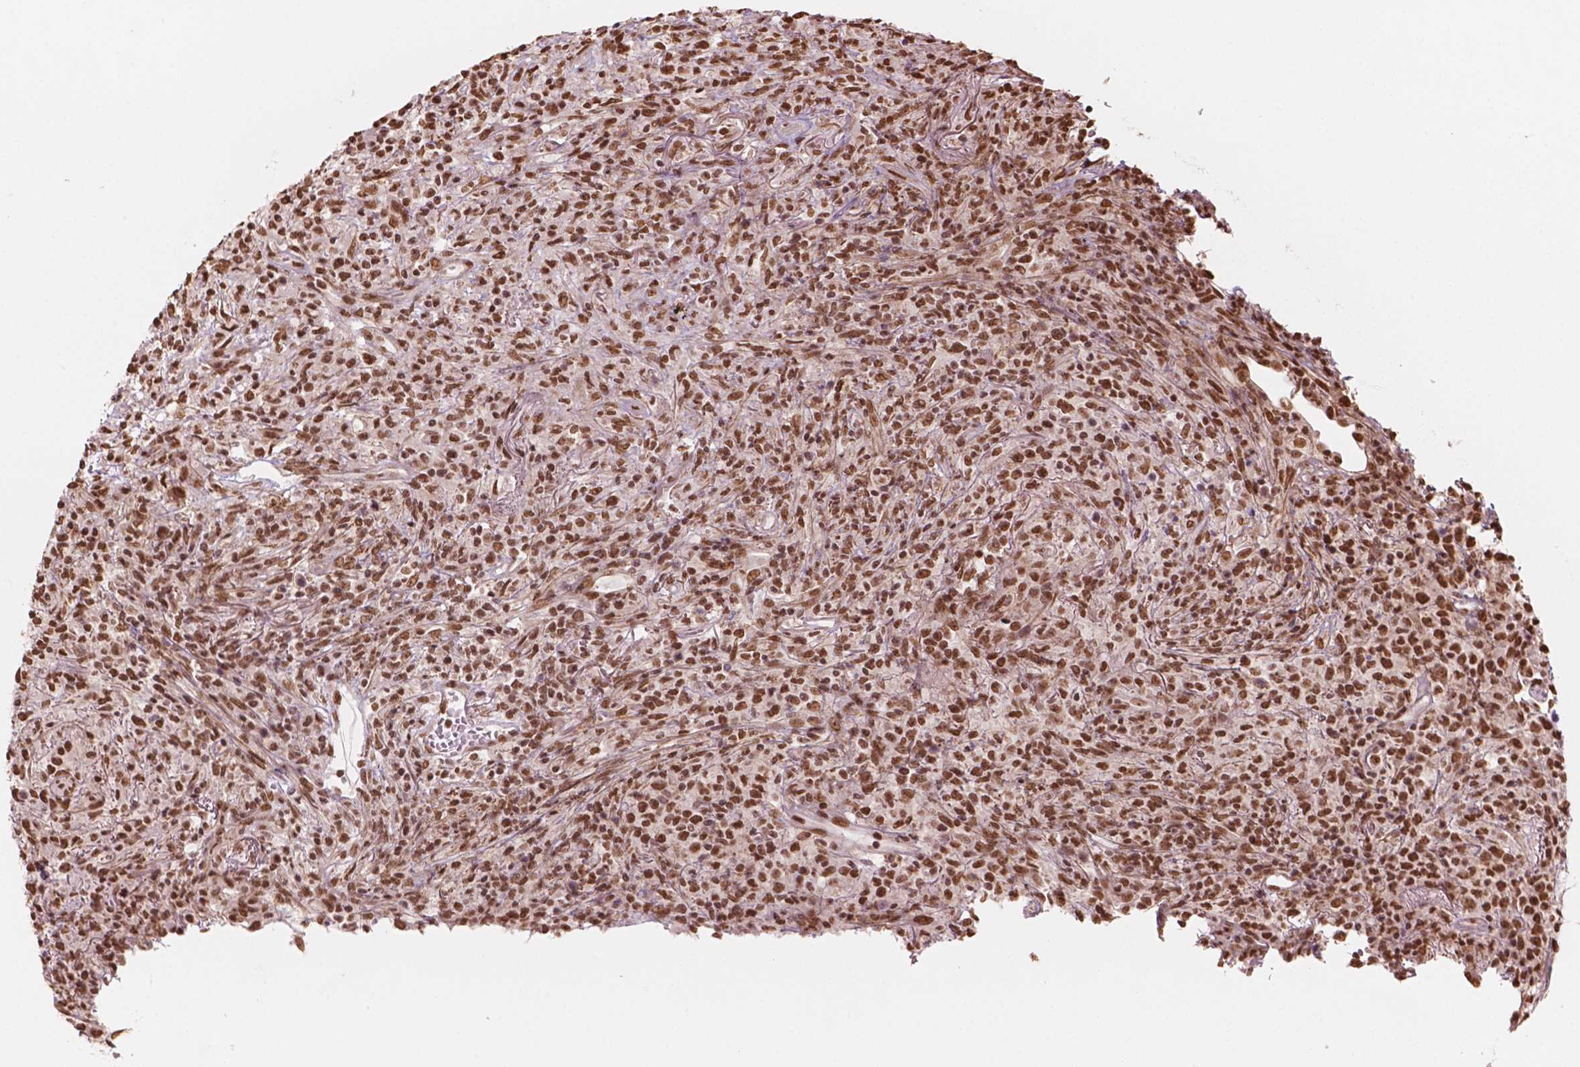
{"staining": {"intensity": "moderate", "quantity": ">75%", "location": "nuclear"}, "tissue": "lymphoma", "cell_type": "Tumor cells", "image_type": "cancer", "snomed": [{"axis": "morphology", "description": "Malignant lymphoma, non-Hodgkin's type, High grade"}, {"axis": "topography", "description": "Lung"}], "caption": "Immunohistochemistry photomicrograph of neoplastic tissue: human malignant lymphoma, non-Hodgkin's type (high-grade) stained using immunohistochemistry (IHC) demonstrates medium levels of moderate protein expression localized specifically in the nuclear of tumor cells, appearing as a nuclear brown color.", "gene": "GTF3C5", "patient": {"sex": "male", "age": 79}}